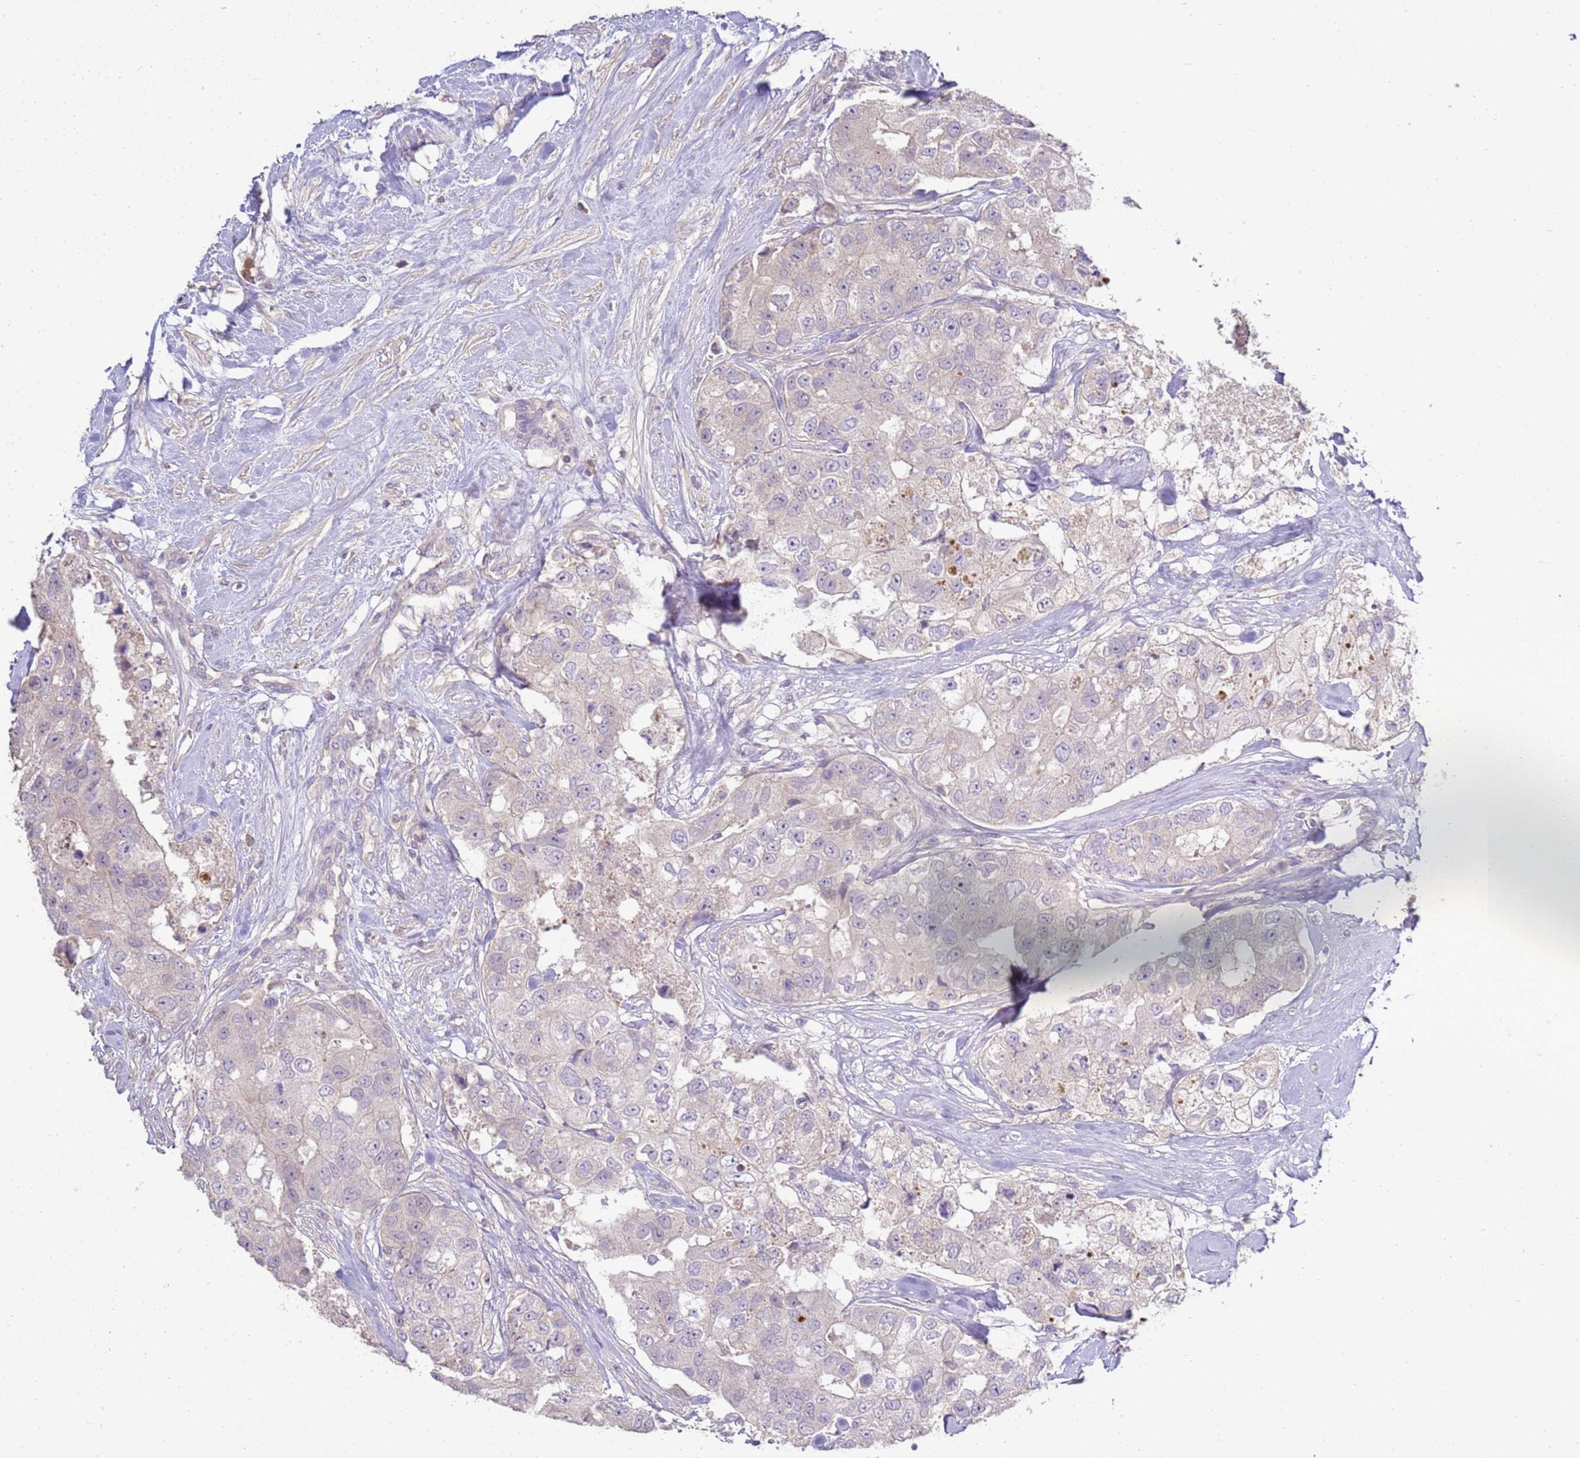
{"staining": {"intensity": "negative", "quantity": "none", "location": "none"}, "tissue": "breast cancer", "cell_type": "Tumor cells", "image_type": "cancer", "snomed": [{"axis": "morphology", "description": "Duct carcinoma"}, {"axis": "topography", "description": "Breast"}], "caption": "An image of breast cancer stained for a protein displays no brown staining in tumor cells. The staining is performed using DAB brown chromogen with nuclei counter-stained in using hematoxylin.", "gene": "IL2RG", "patient": {"sex": "female", "age": 62}}